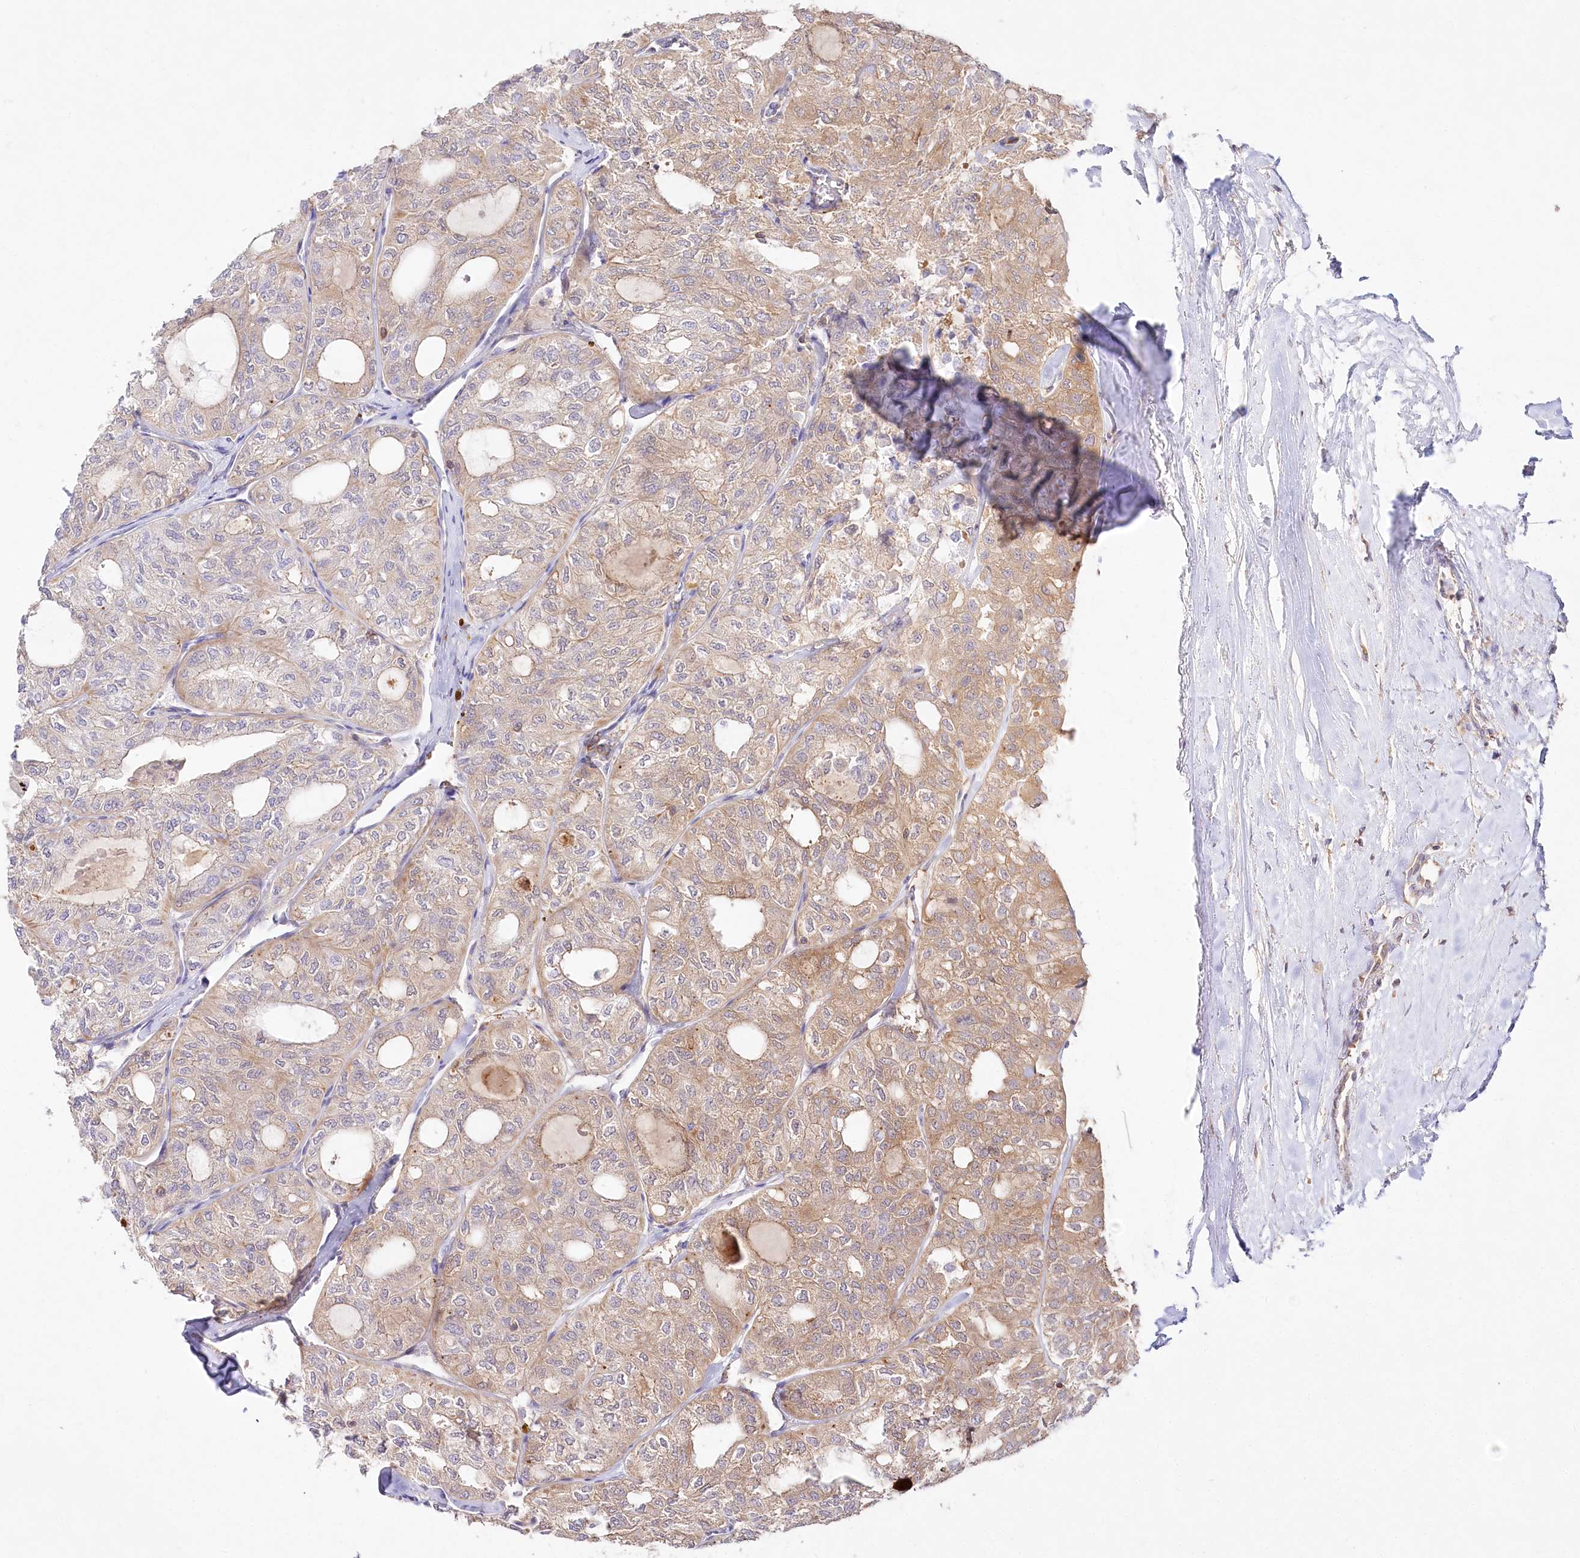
{"staining": {"intensity": "weak", "quantity": "25%-75%", "location": "cytoplasmic/membranous"}, "tissue": "thyroid cancer", "cell_type": "Tumor cells", "image_type": "cancer", "snomed": [{"axis": "morphology", "description": "Follicular adenoma carcinoma, NOS"}, {"axis": "topography", "description": "Thyroid gland"}], "caption": "Immunohistochemistry photomicrograph of human thyroid cancer stained for a protein (brown), which exhibits low levels of weak cytoplasmic/membranous expression in approximately 25%-75% of tumor cells.", "gene": "ABRAXAS2", "patient": {"sex": "male", "age": 75}}